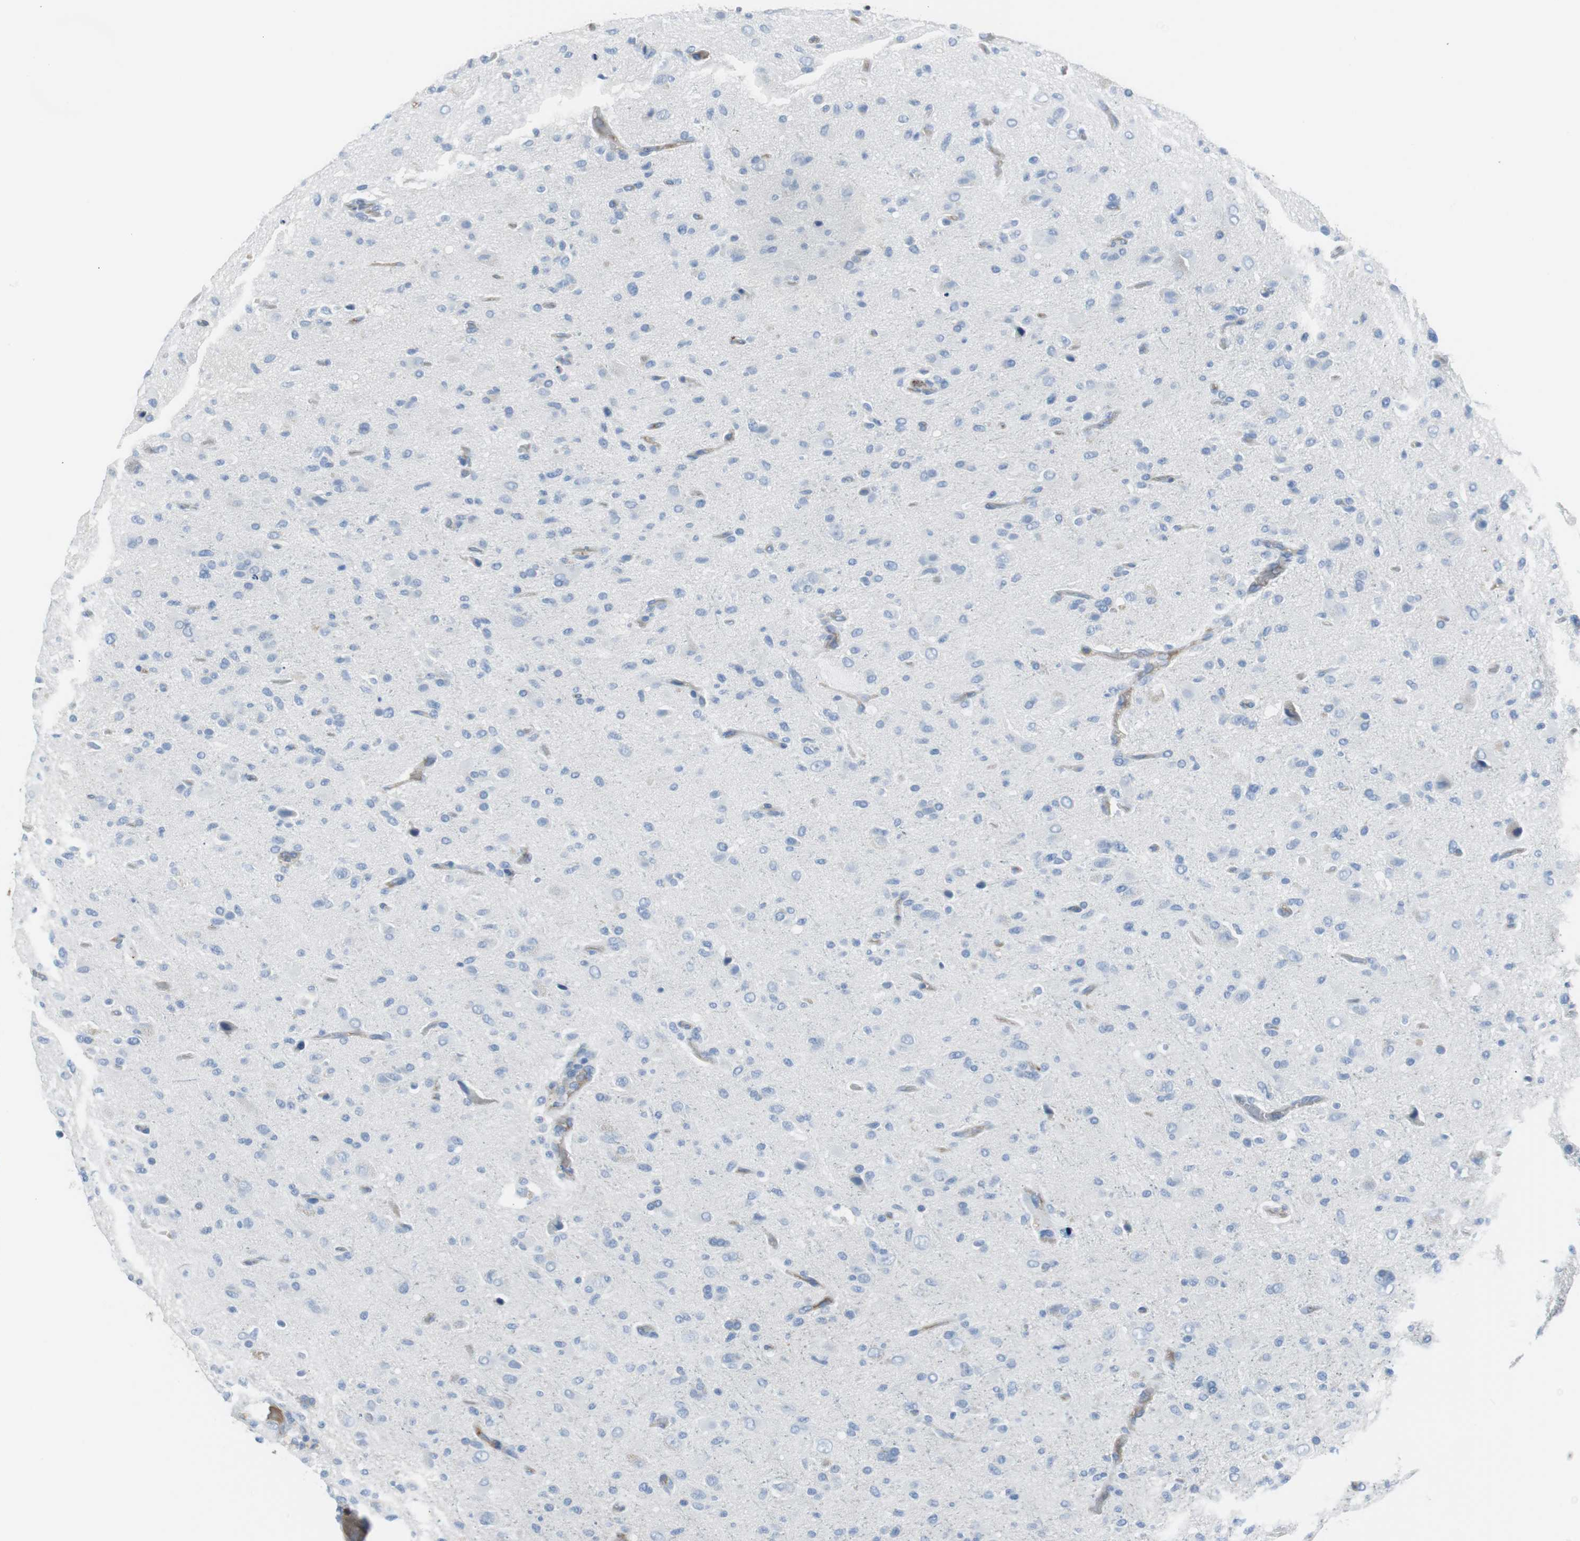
{"staining": {"intensity": "strong", "quantity": "<25%", "location": "cytoplasmic/membranous"}, "tissue": "glioma", "cell_type": "Tumor cells", "image_type": "cancer", "snomed": [{"axis": "morphology", "description": "Glioma, malignant, High grade"}, {"axis": "topography", "description": "Brain"}], "caption": "Immunohistochemical staining of human glioma shows medium levels of strong cytoplasmic/membranous positivity in about <25% of tumor cells.", "gene": "APCS", "patient": {"sex": "male", "age": 71}}